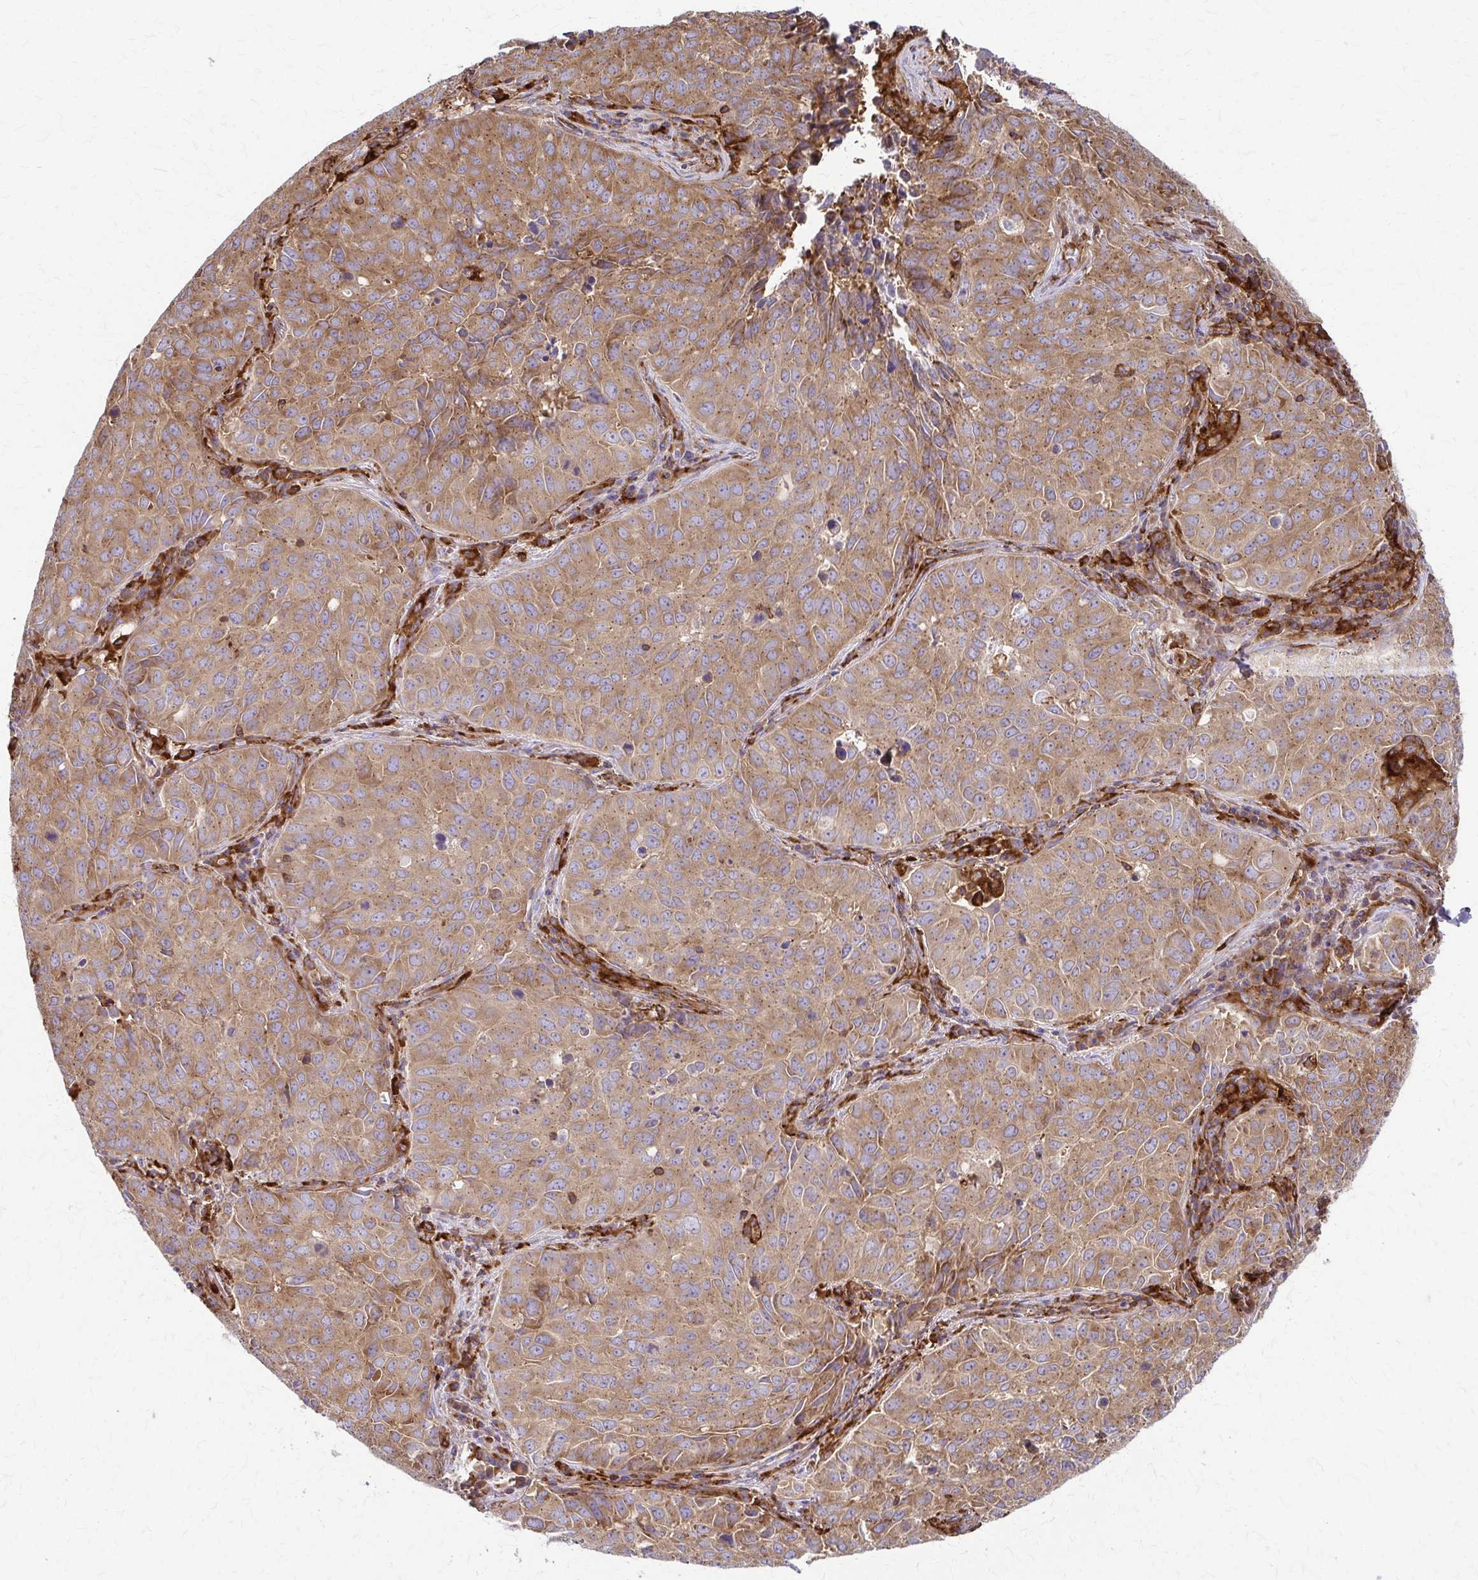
{"staining": {"intensity": "moderate", "quantity": ">75%", "location": "cytoplasmic/membranous"}, "tissue": "lung cancer", "cell_type": "Tumor cells", "image_type": "cancer", "snomed": [{"axis": "morphology", "description": "Adenocarcinoma, NOS"}, {"axis": "topography", "description": "Lung"}], "caption": "Immunohistochemical staining of lung cancer (adenocarcinoma) displays medium levels of moderate cytoplasmic/membranous protein staining in approximately >75% of tumor cells. (DAB IHC, brown staining for protein, blue staining for nuclei).", "gene": "WASF2", "patient": {"sex": "female", "age": 50}}